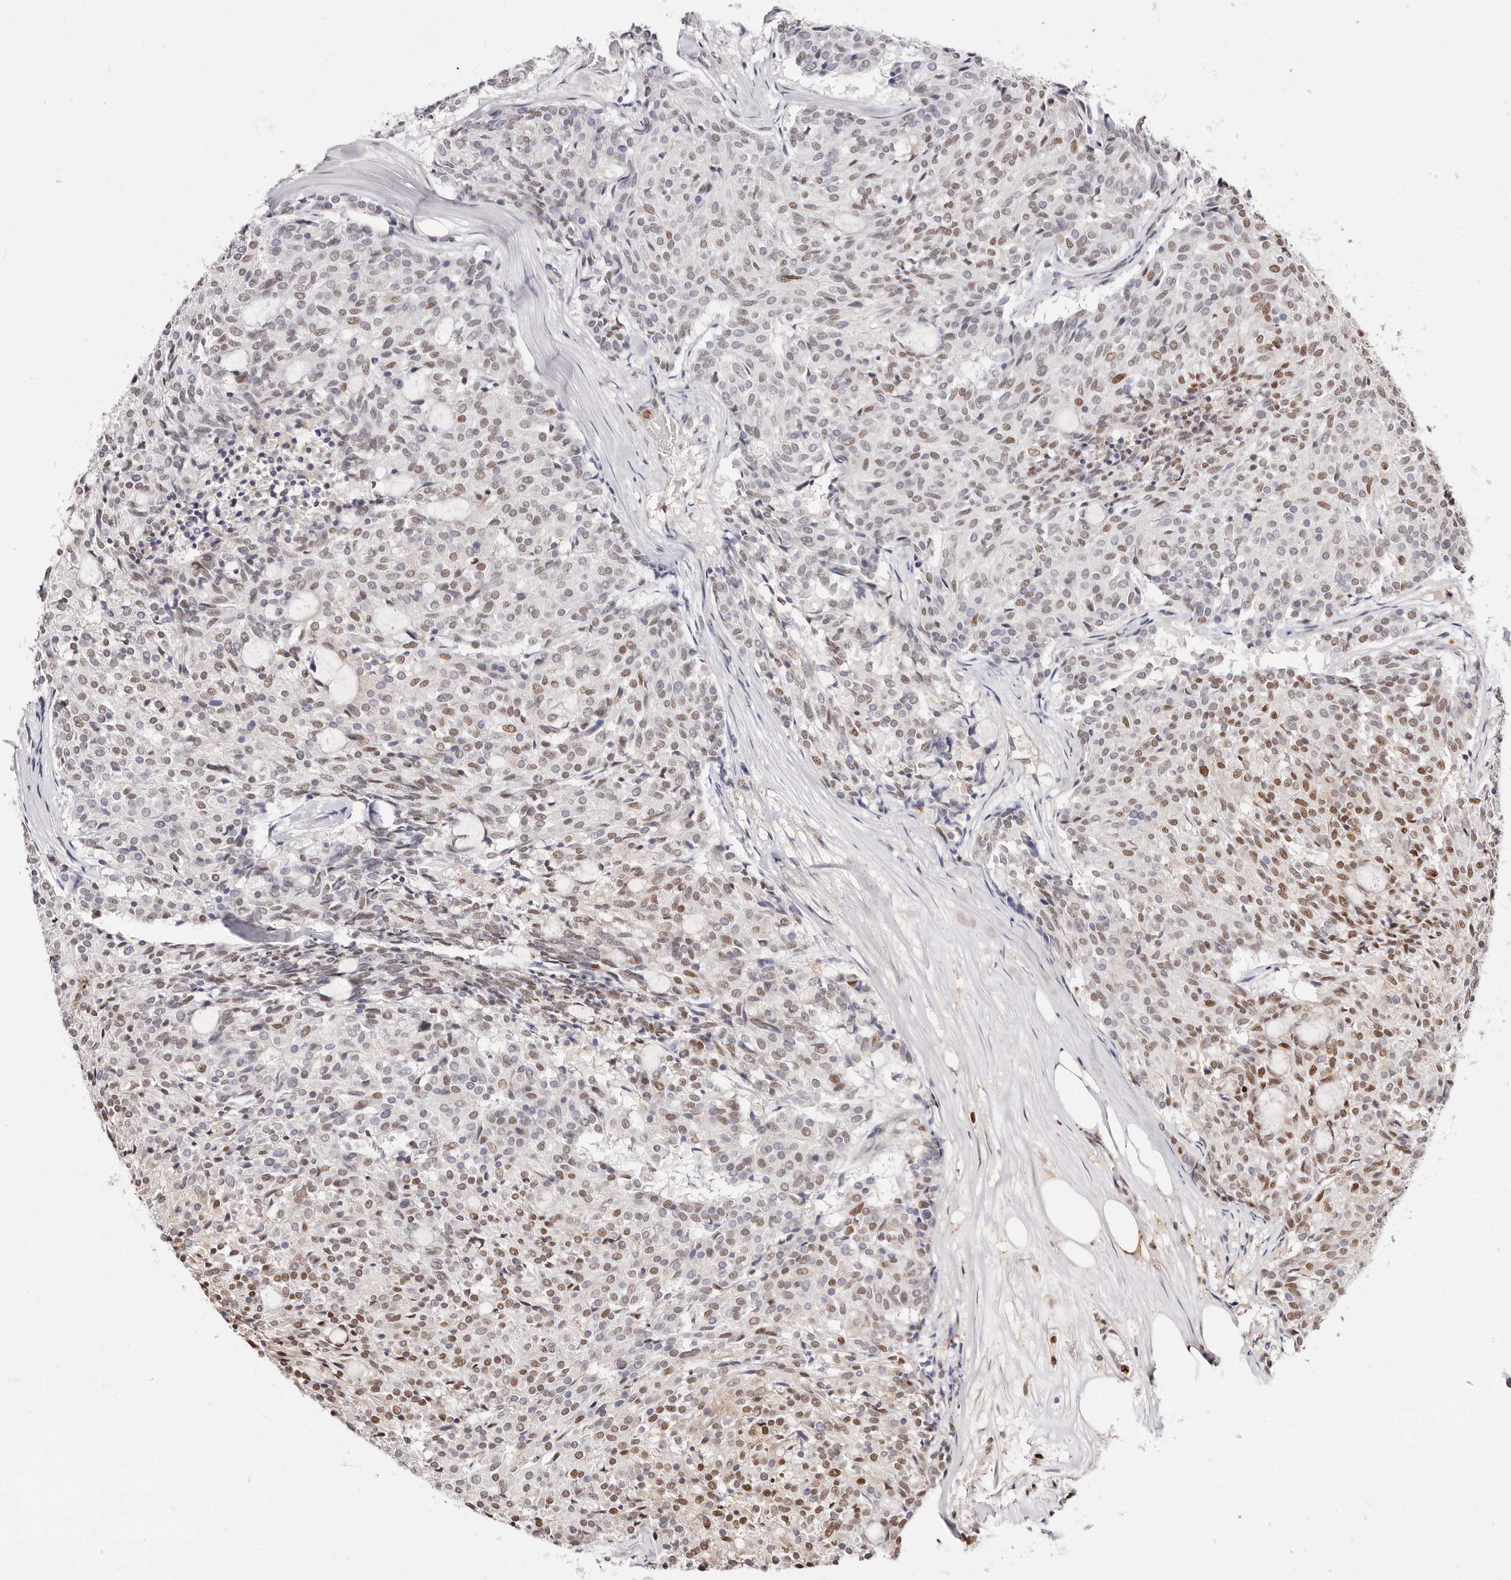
{"staining": {"intensity": "moderate", "quantity": "25%-75%", "location": "nuclear"}, "tissue": "carcinoid", "cell_type": "Tumor cells", "image_type": "cancer", "snomed": [{"axis": "morphology", "description": "Carcinoid, malignant, NOS"}, {"axis": "topography", "description": "Pancreas"}], "caption": "Human carcinoid stained with a brown dye shows moderate nuclear positive staining in approximately 25%-75% of tumor cells.", "gene": "TKT", "patient": {"sex": "female", "age": 54}}